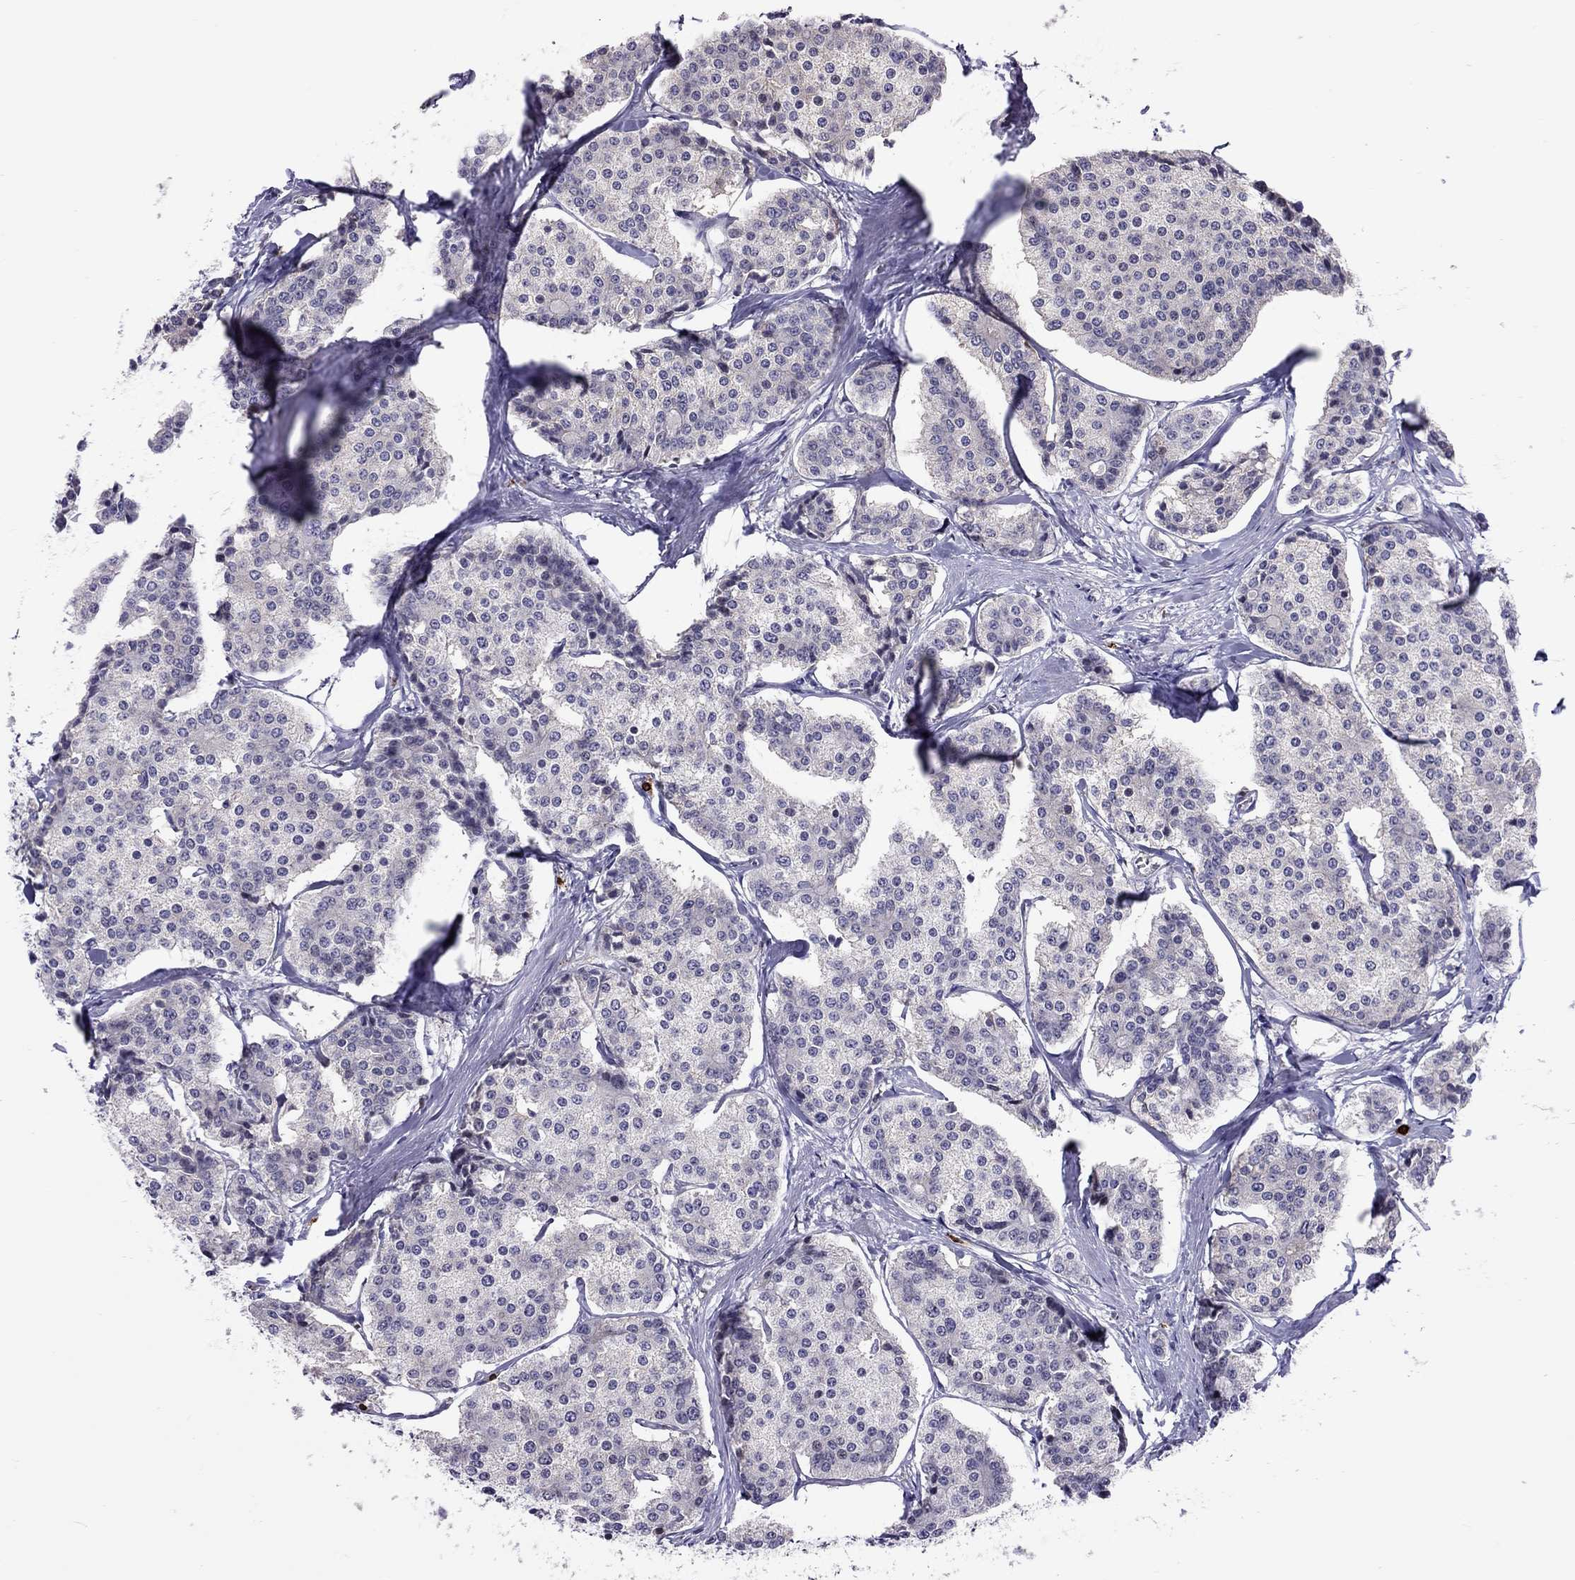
{"staining": {"intensity": "negative", "quantity": "none", "location": "none"}, "tissue": "carcinoid", "cell_type": "Tumor cells", "image_type": "cancer", "snomed": [{"axis": "morphology", "description": "Carcinoid, malignant, NOS"}, {"axis": "topography", "description": "Small intestine"}], "caption": "Tumor cells show no significant expression in carcinoid.", "gene": "ADORA2A", "patient": {"sex": "female", "age": 65}}